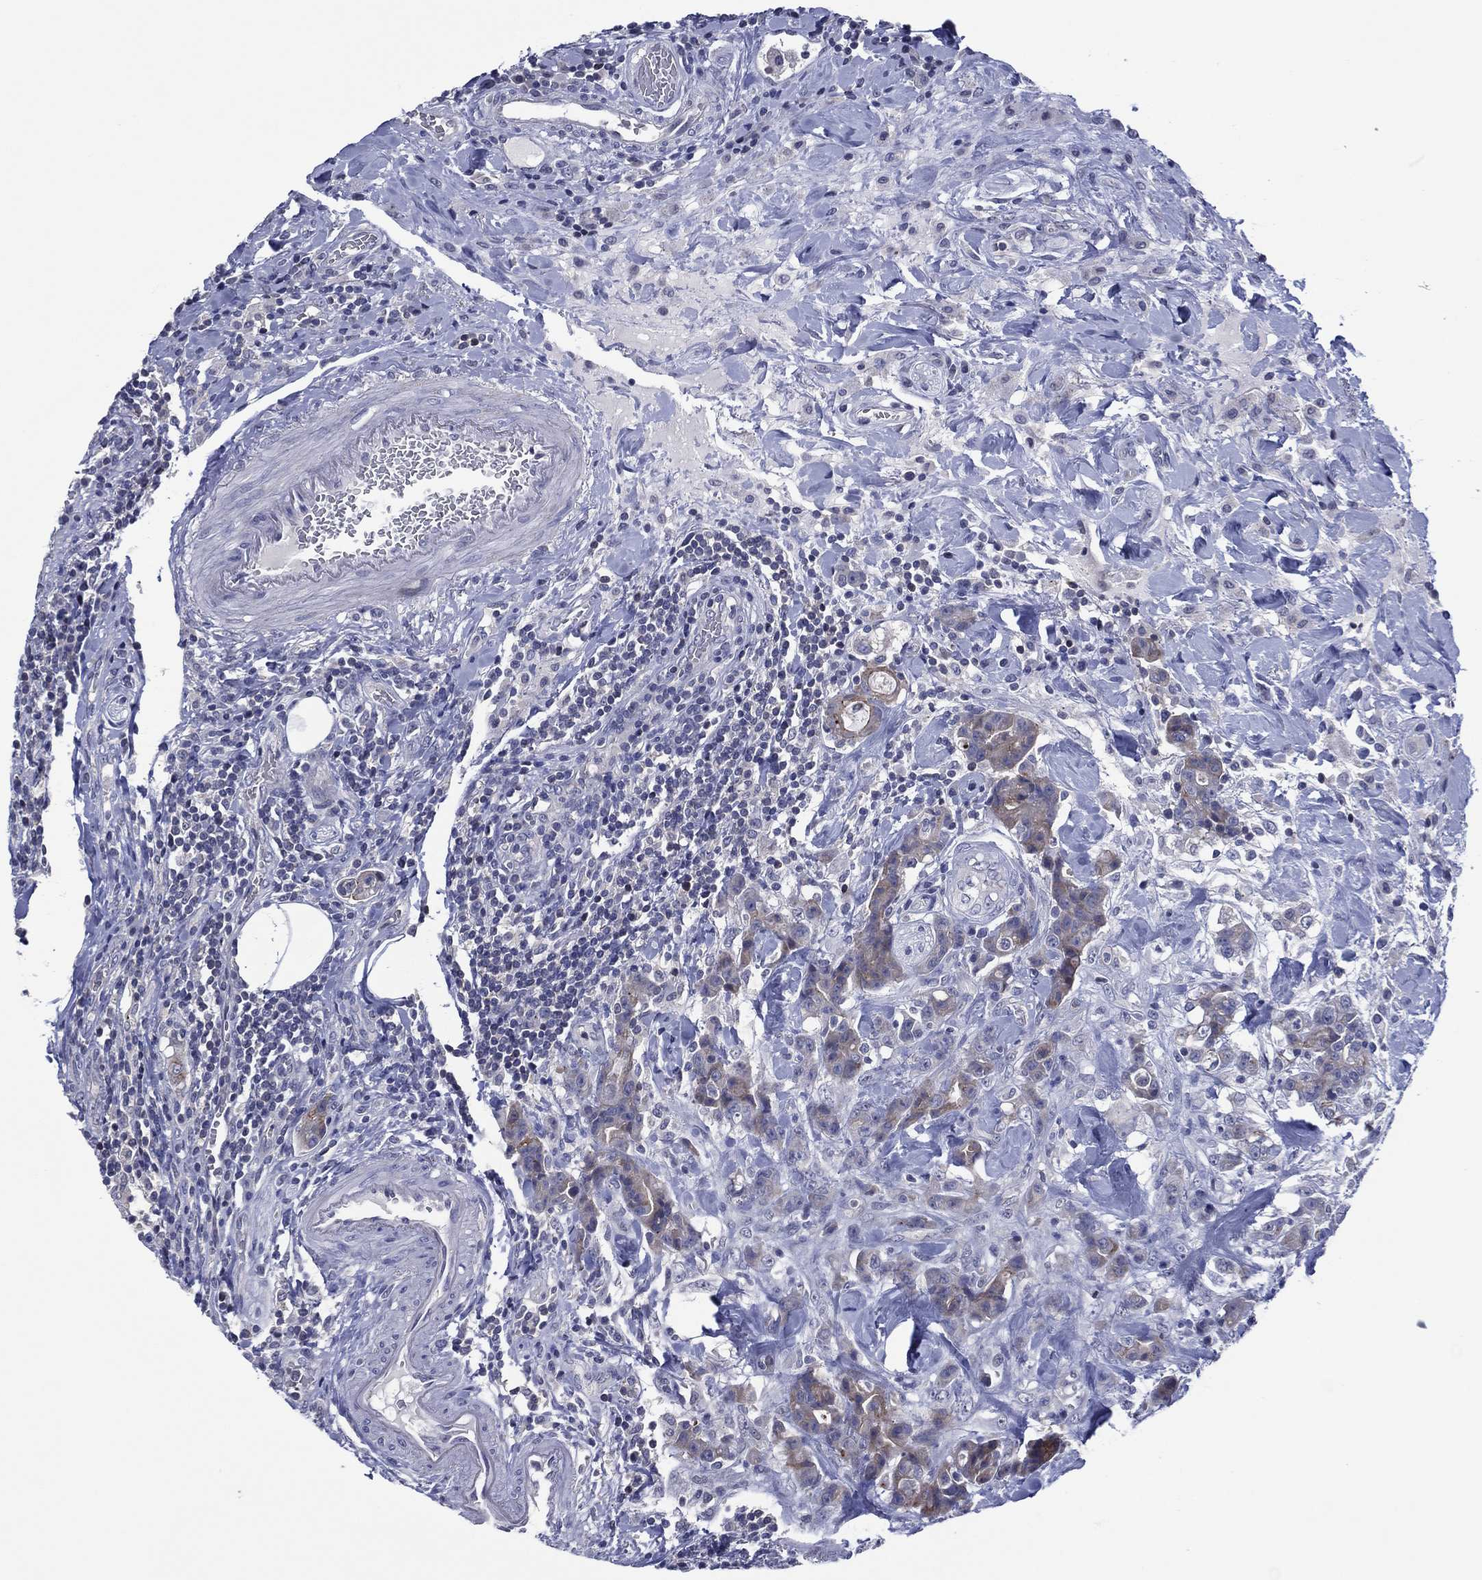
{"staining": {"intensity": "weak", "quantity": "<25%", "location": "cytoplasmic/membranous"}, "tissue": "colorectal cancer", "cell_type": "Tumor cells", "image_type": "cancer", "snomed": [{"axis": "morphology", "description": "Adenocarcinoma, NOS"}, {"axis": "topography", "description": "Colon"}], "caption": "Immunohistochemical staining of colorectal cancer shows no significant expression in tumor cells.", "gene": "TRIM31", "patient": {"sex": "female", "age": 69}}